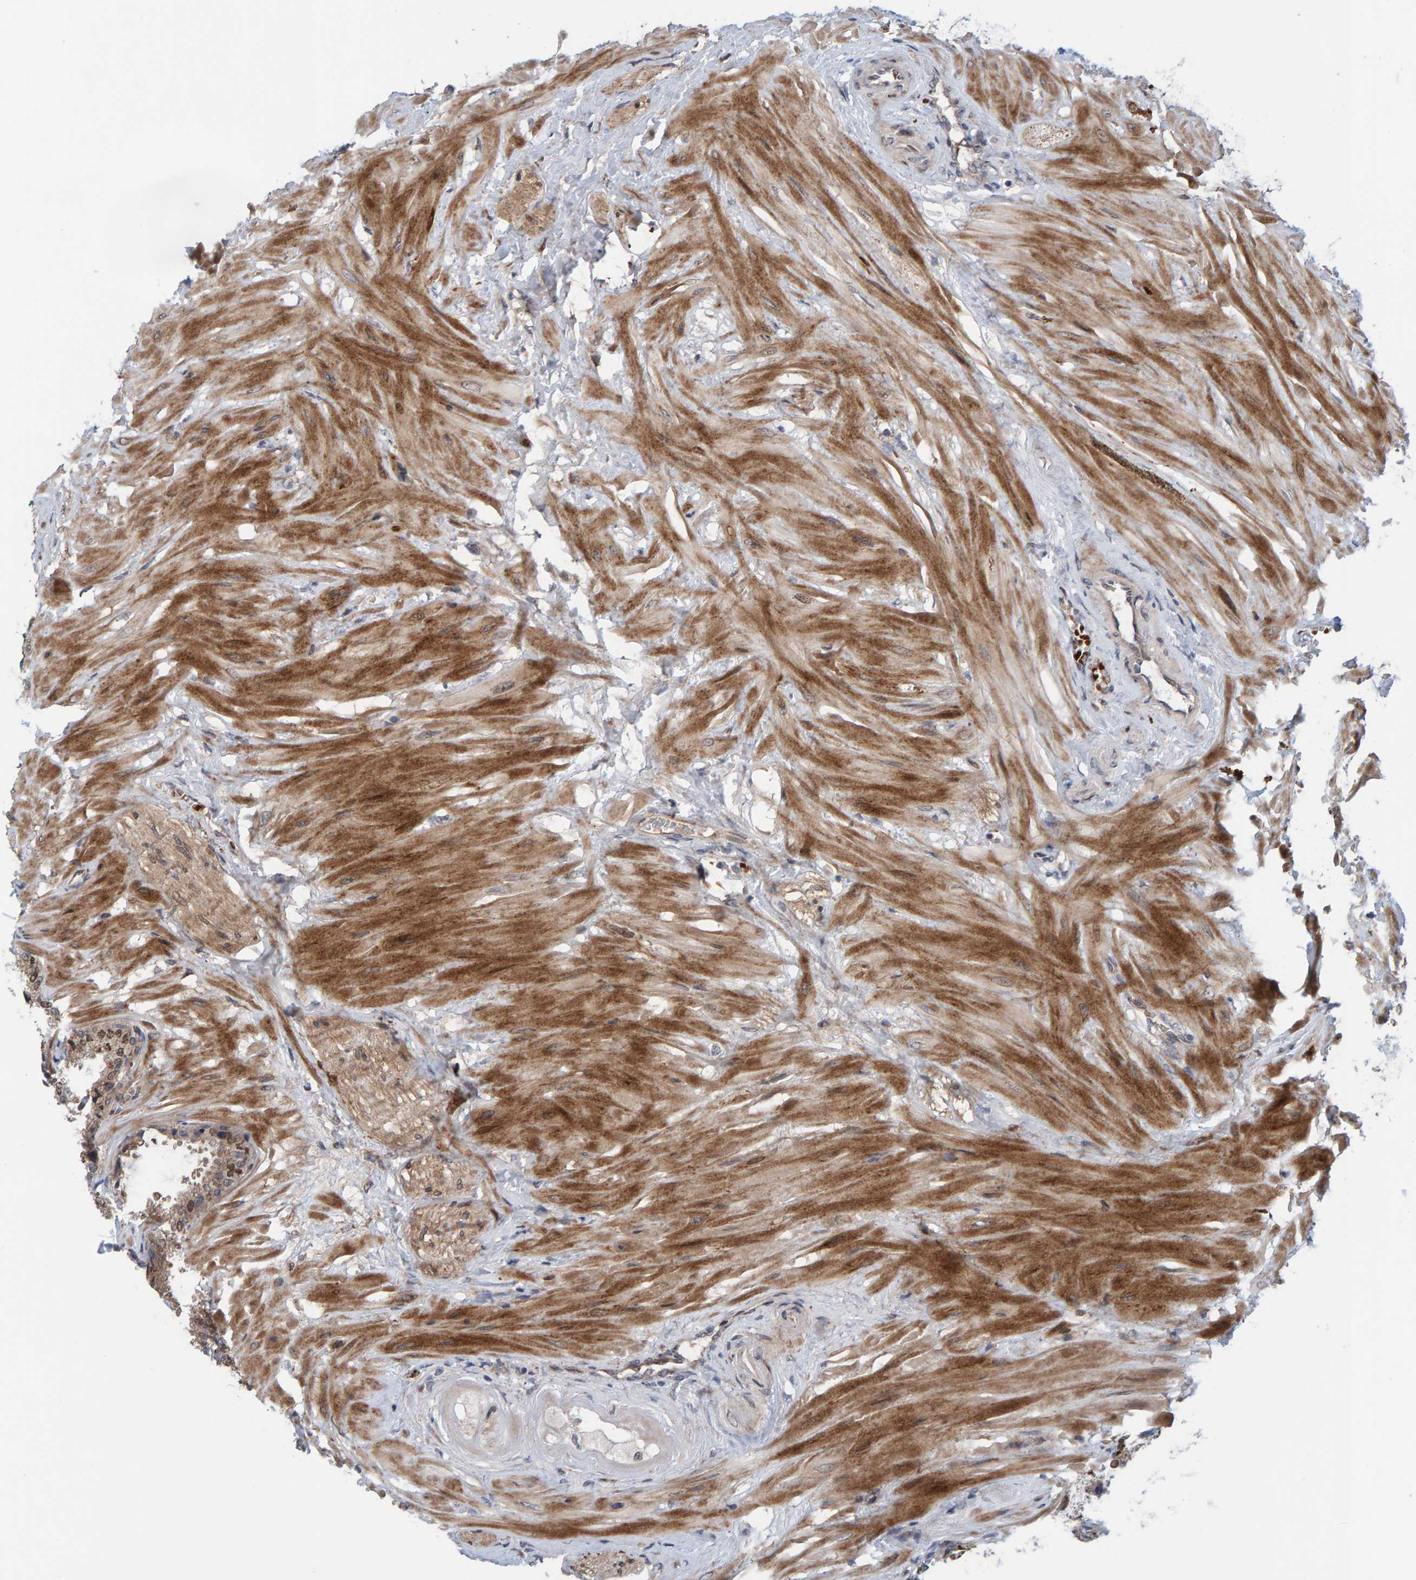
{"staining": {"intensity": "moderate", "quantity": ">75%", "location": "cytoplasmic/membranous,nuclear"}, "tissue": "seminal vesicle", "cell_type": "Glandular cells", "image_type": "normal", "snomed": [{"axis": "morphology", "description": "Normal tissue, NOS"}, {"axis": "topography", "description": "Seminal veicle"}], "caption": "A high-resolution image shows IHC staining of normal seminal vesicle, which demonstrates moderate cytoplasmic/membranous,nuclear expression in approximately >75% of glandular cells. (Brightfield microscopy of DAB IHC at high magnification).", "gene": "MFSD6L", "patient": {"sex": "male", "age": 46}}